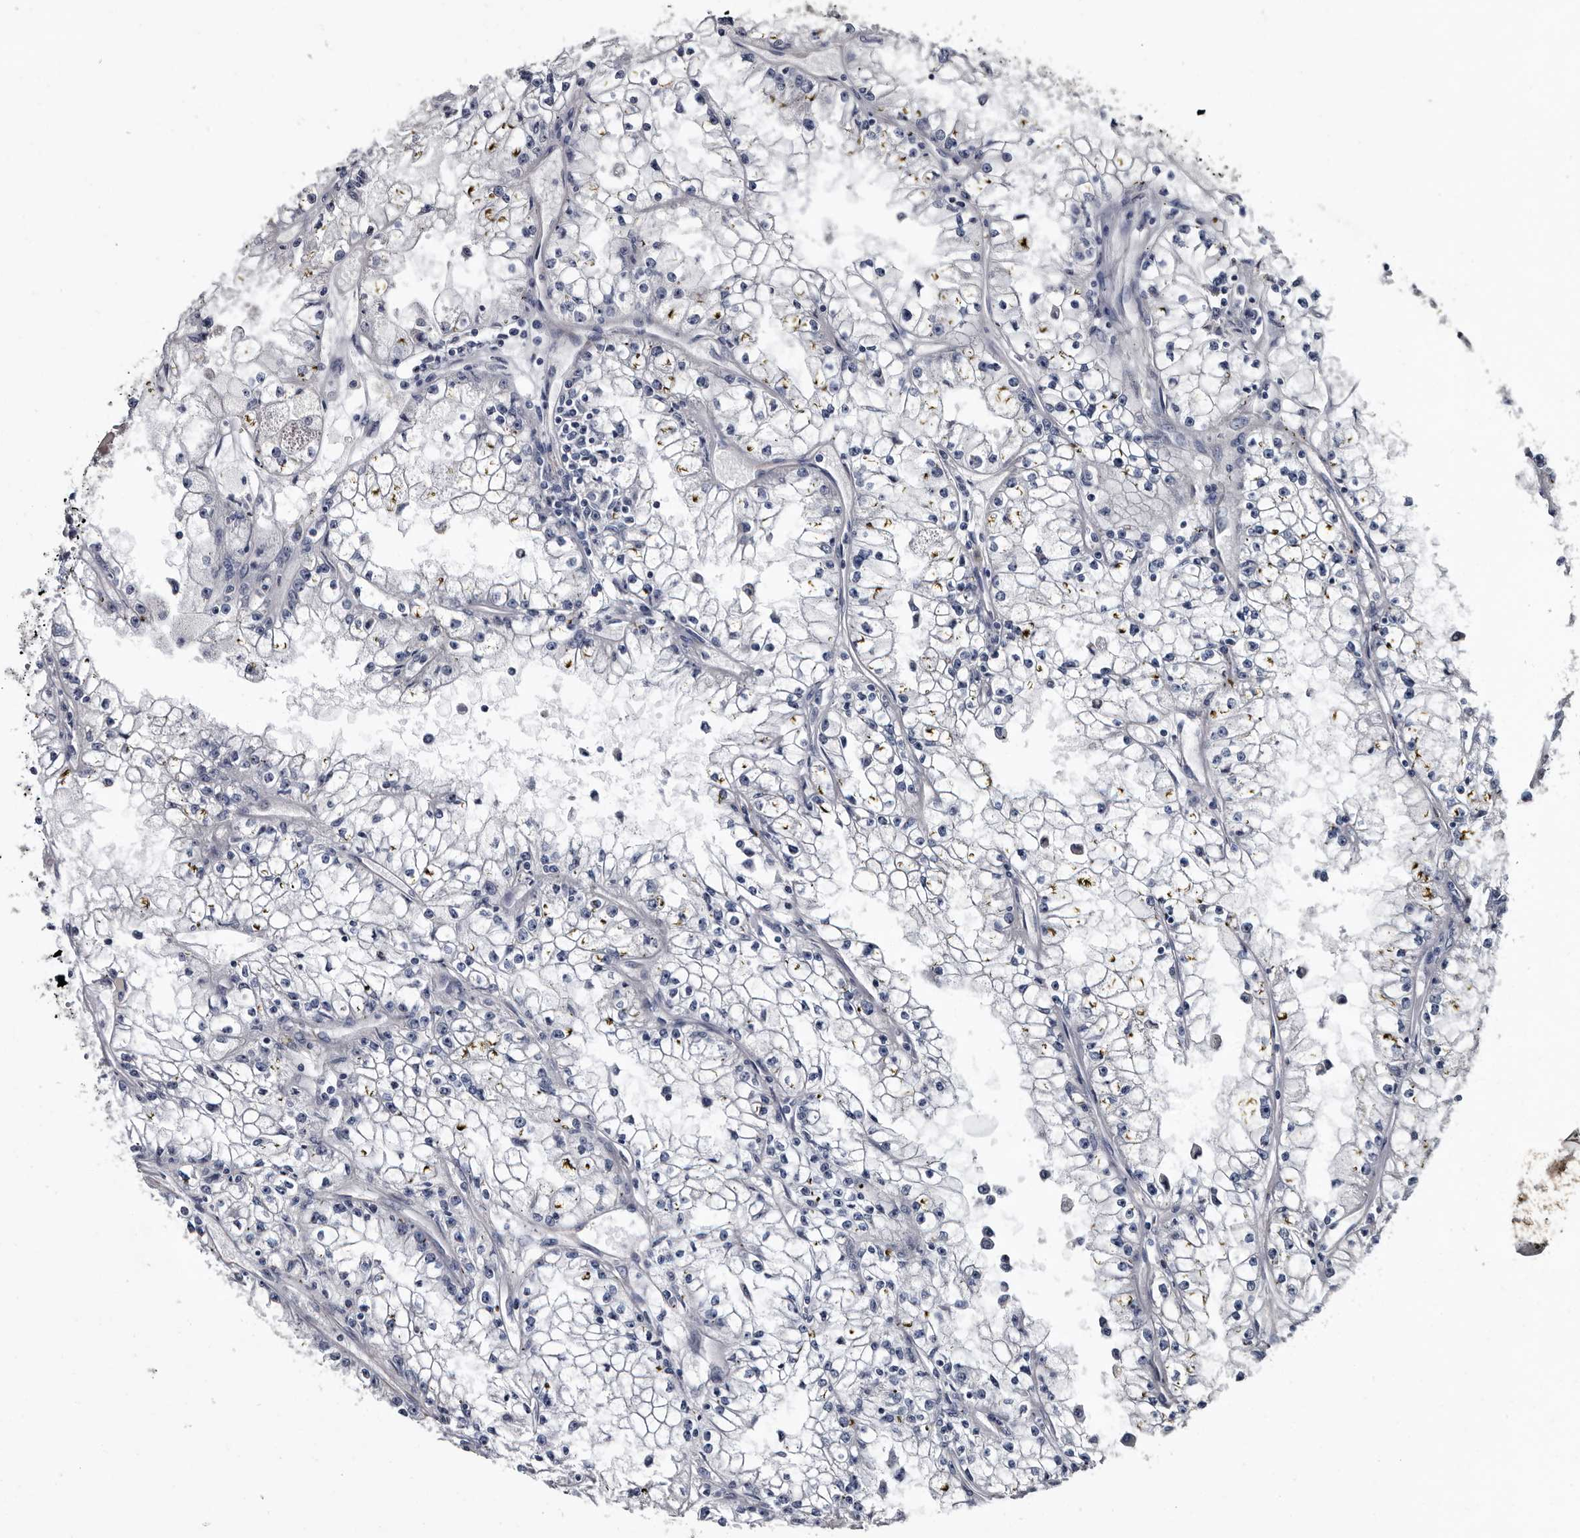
{"staining": {"intensity": "negative", "quantity": "none", "location": "none"}, "tissue": "renal cancer", "cell_type": "Tumor cells", "image_type": "cancer", "snomed": [{"axis": "morphology", "description": "Adenocarcinoma, NOS"}, {"axis": "topography", "description": "Kidney"}], "caption": "DAB immunohistochemical staining of human renal cancer reveals no significant staining in tumor cells.", "gene": "IARS1", "patient": {"sex": "male", "age": 56}}